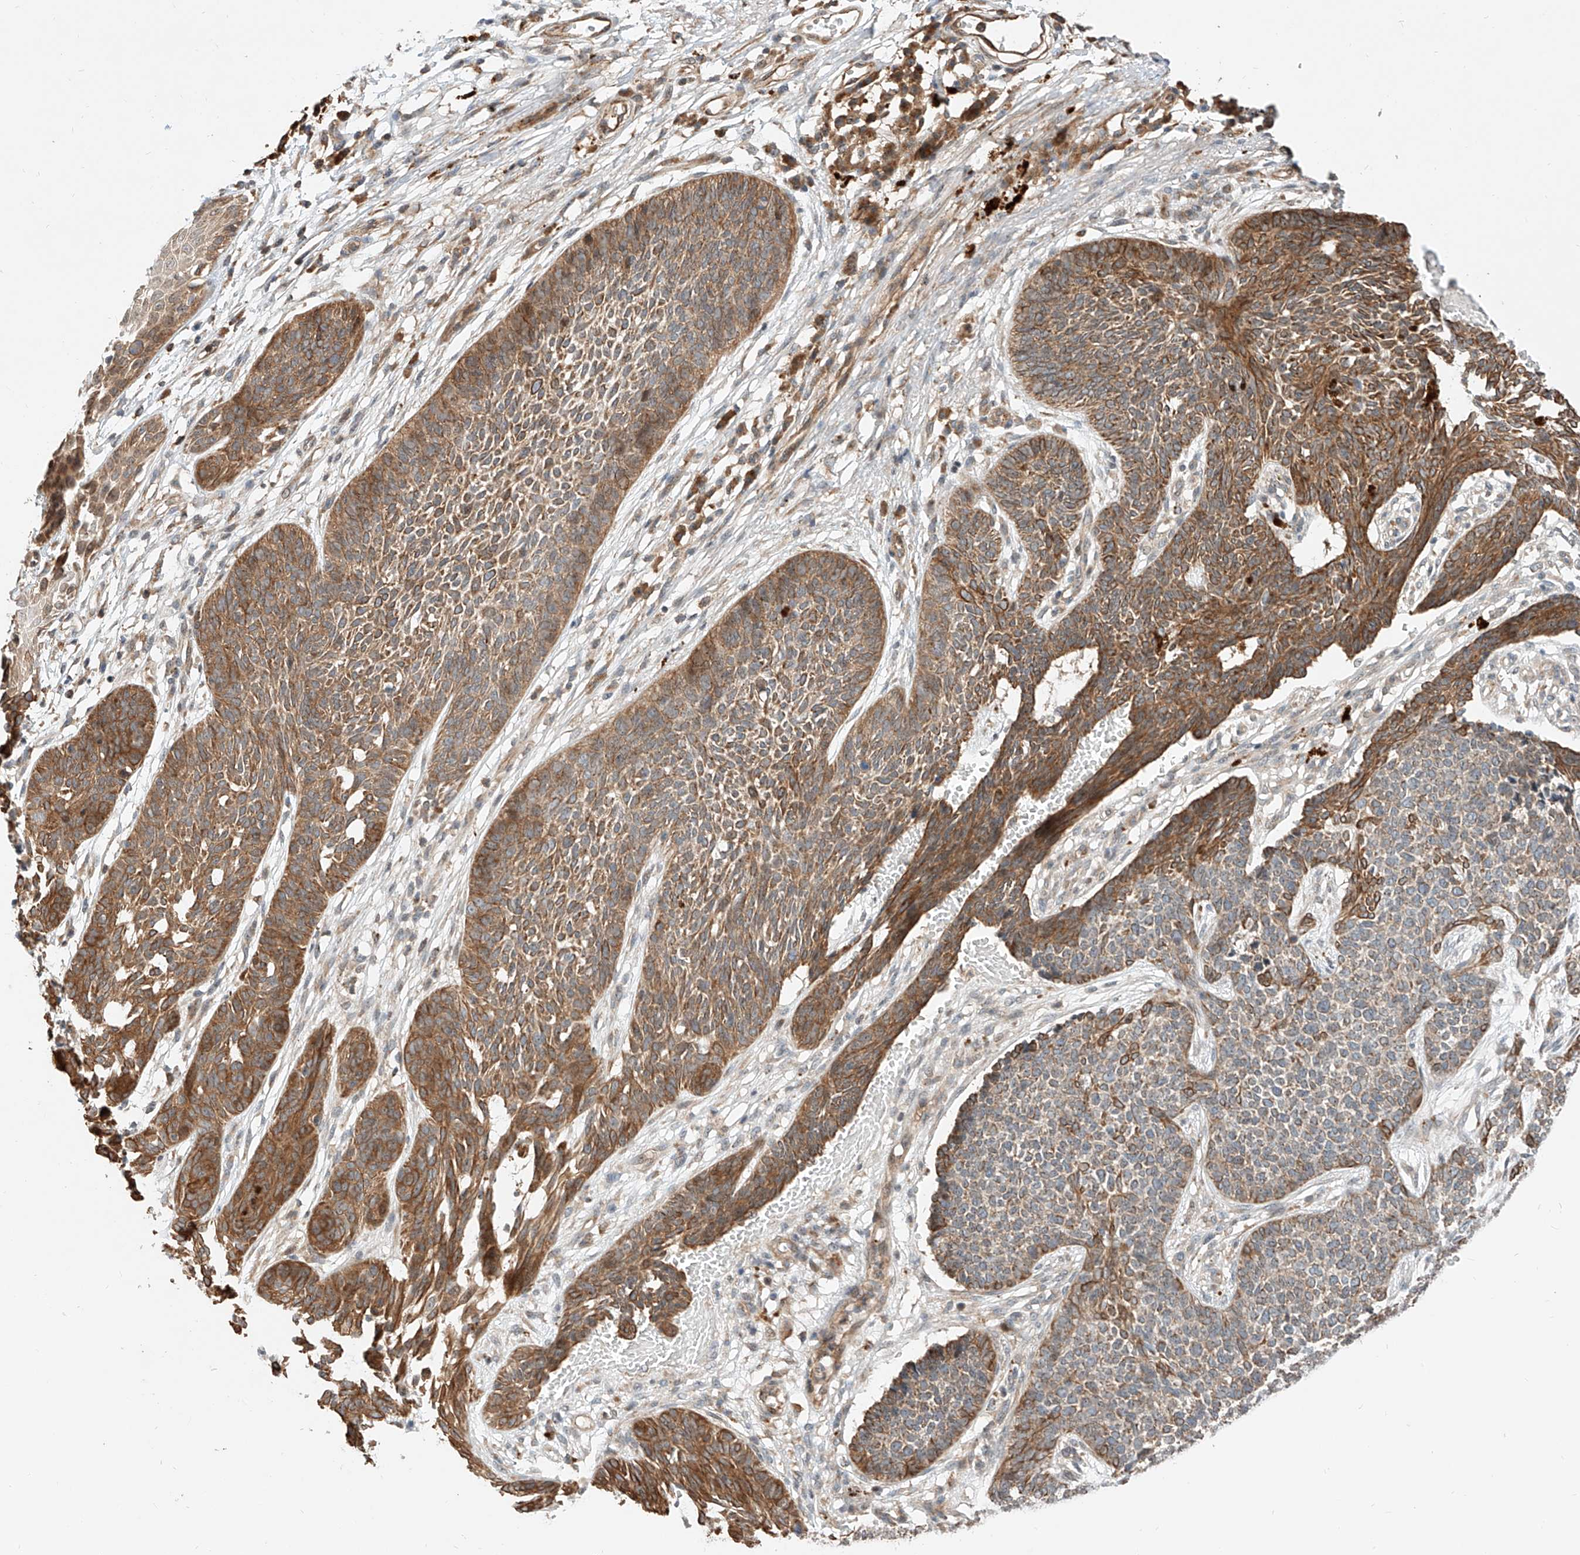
{"staining": {"intensity": "strong", "quantity": "25%-75%", "location": "cytoplasmic/membranous"}, "tissue": "skin cancer", "cell_type": "Tumor cells", "image_type": "cancer", "snomed": [{"axis": "morphology", "description": "Basal cell carcinoma"}, {"axis": "topography", "description": "Skin"}], "caption": "This is an image of IHC staining of skin cancer, which shows strong expression in the cytoplasmic/membranous of tumor cells.", "gene": "CPAMD8", "patient": {"sex": "female", "age": 84}}